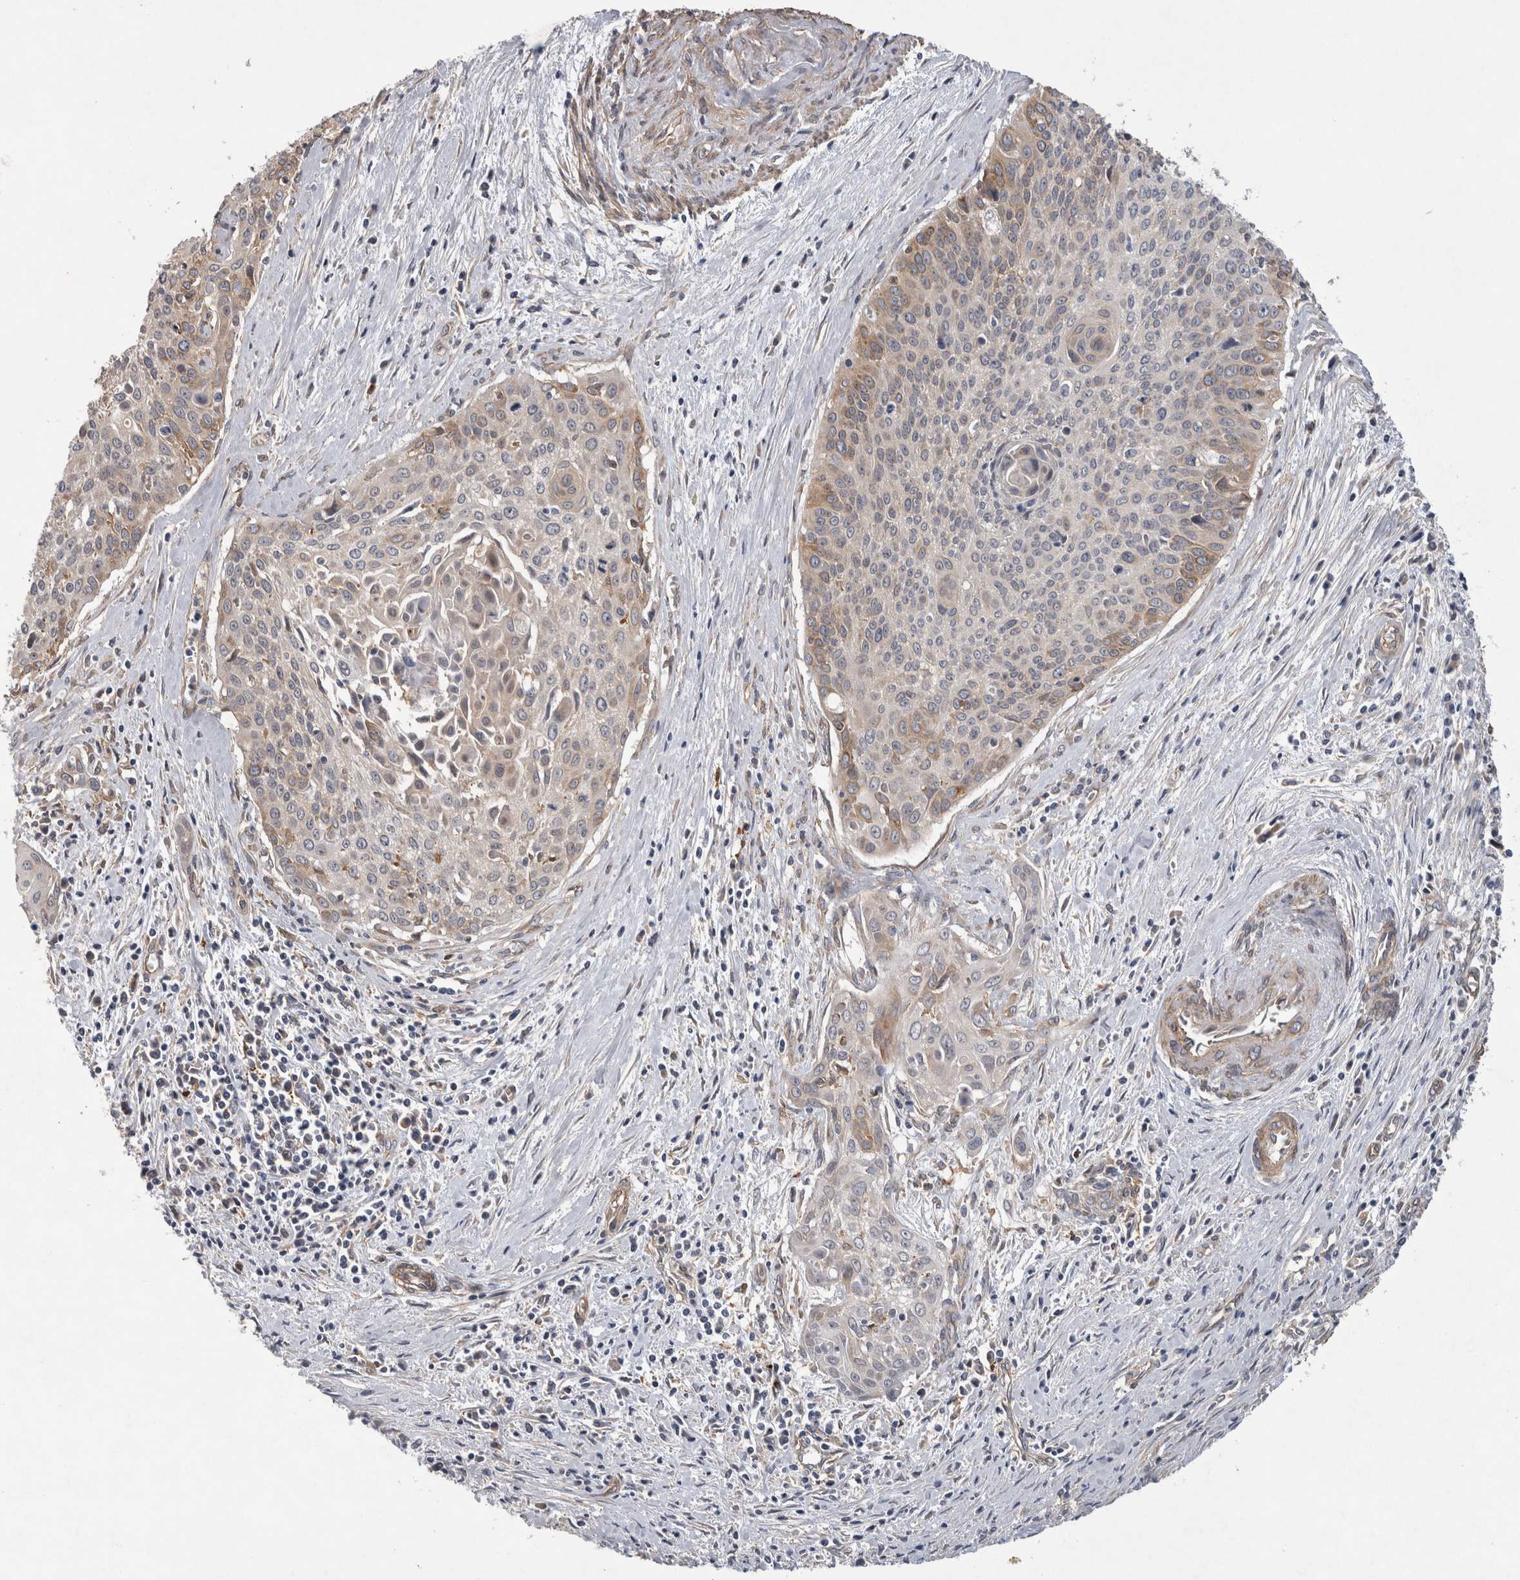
{"staining": {"intensity": "weak", "quantity": "<25%", "location": "cytoplasmic/membranous"}, "tissue": "cervical cancer", "cell_type": "Tumor cells", "image_type": "cancer", "snomed": [{"axis": "morphology", "description": "Squamous cell carcinoma, NOS"}, {"axis": "topography", "description": "Cervix"}], "caption": "An image of squamous cell carcinoma (cervical) stained for a protein reveals no brown staining in tumor cells.", "gene": "ANKFY1", "patient": {"sex": "female", "age": 55}}